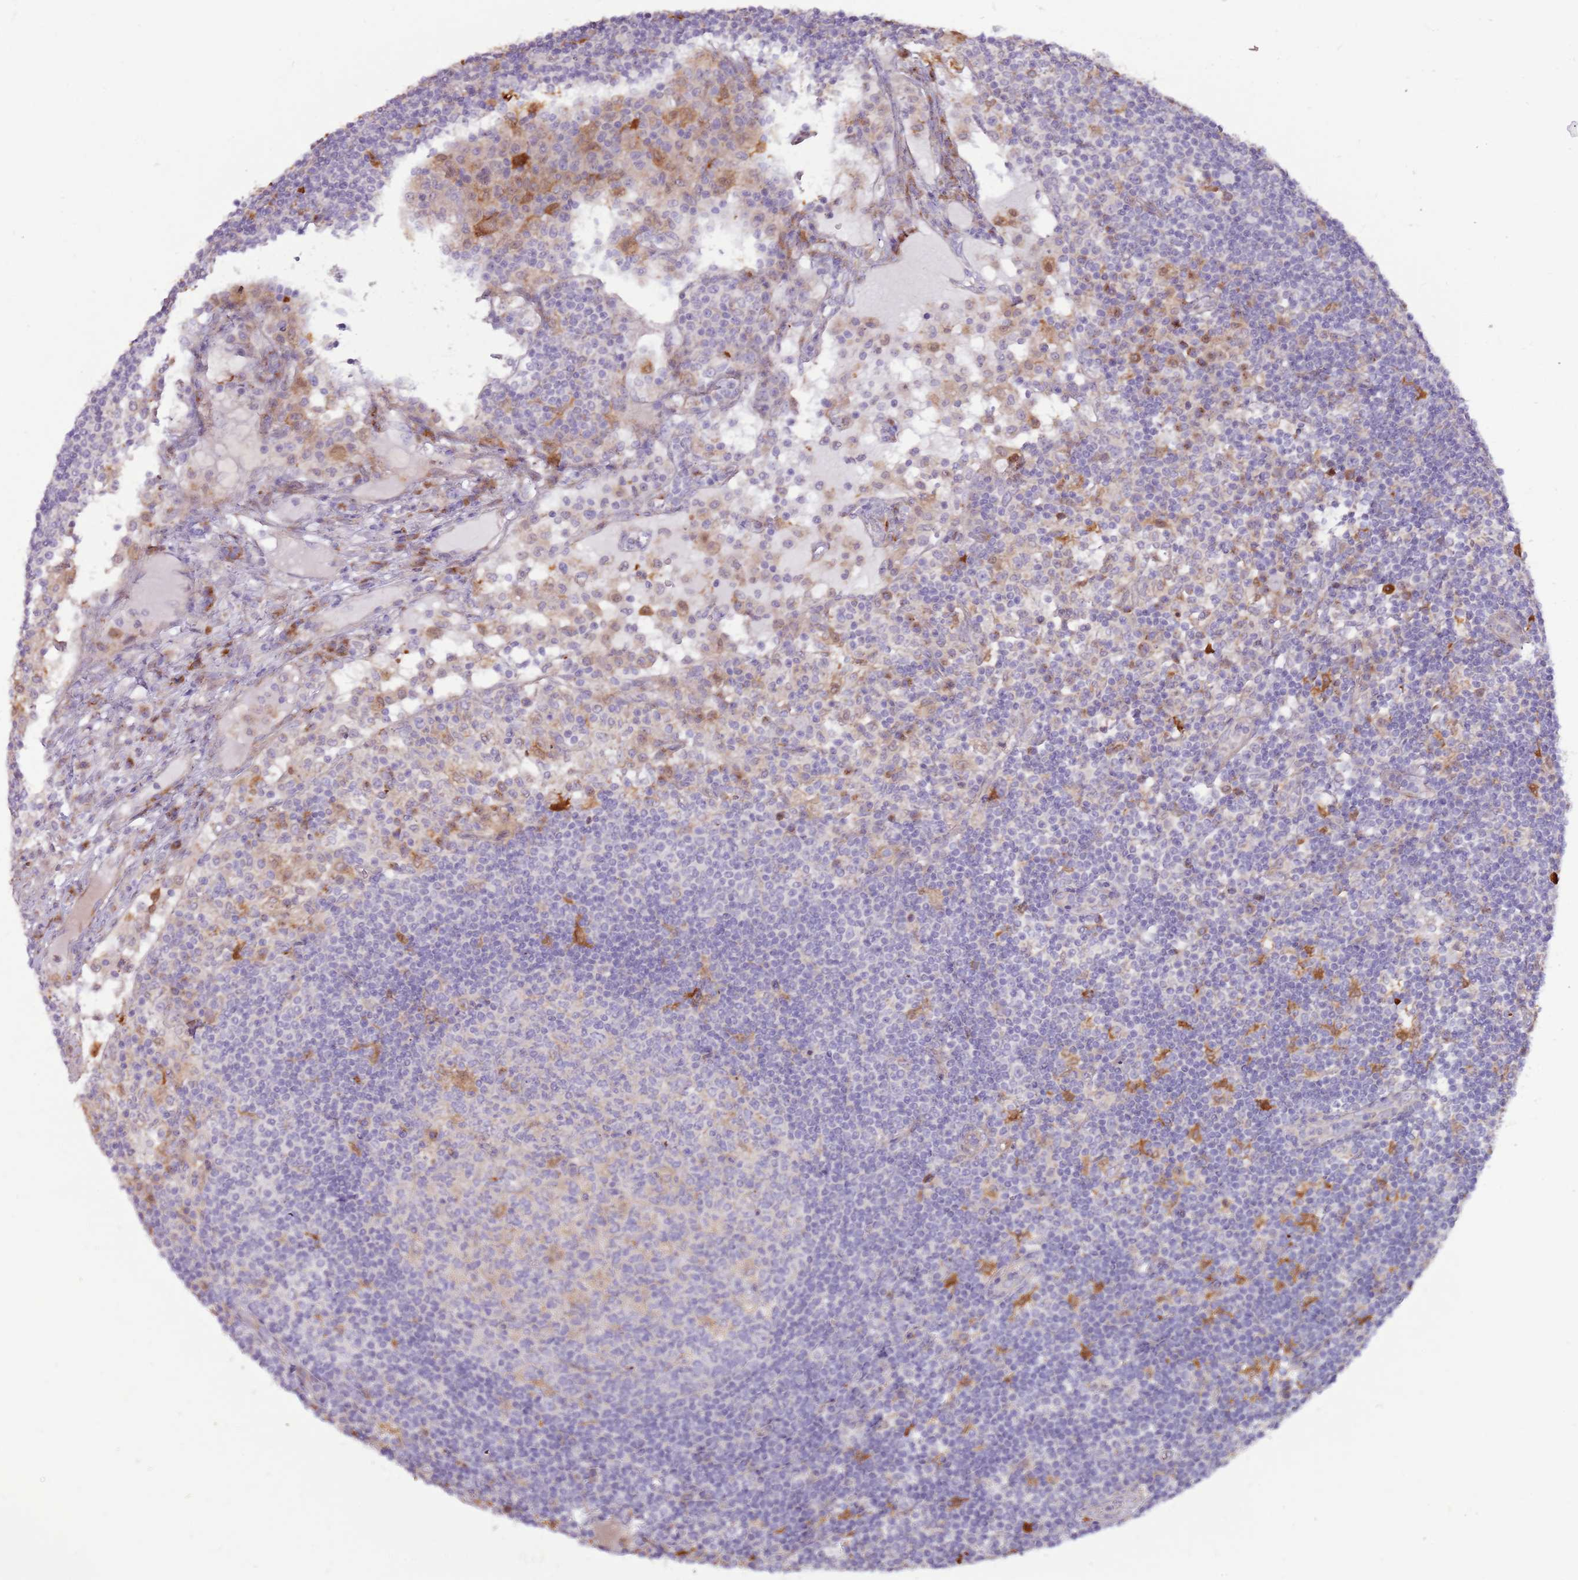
{"staining": {"intensity": "weak", "quantity": "<25%", "location": "cytoplasmic/membranous"}, "tissue": "lymph node", "cell_type": "Germinal center cells", "image_type": "normal", "snomed": [{"axis": "morphology", "description": "Normal tissue, NOS"}, {"axis": "topography", "description": "Lymph node"}], "caption": "DAB (3,3'-diaminobenzidine) immunohistochemical staining of benign human lymph node reveals no significant staining in germinal center cells. (Stains: DAB immunohistochemistry (IHC) with hematoxylin counter stain, Microscopy: brightfield microscopy at high magnification).", "gene": "CCDC150", "patient": {"sex": "female", "age": 53}}